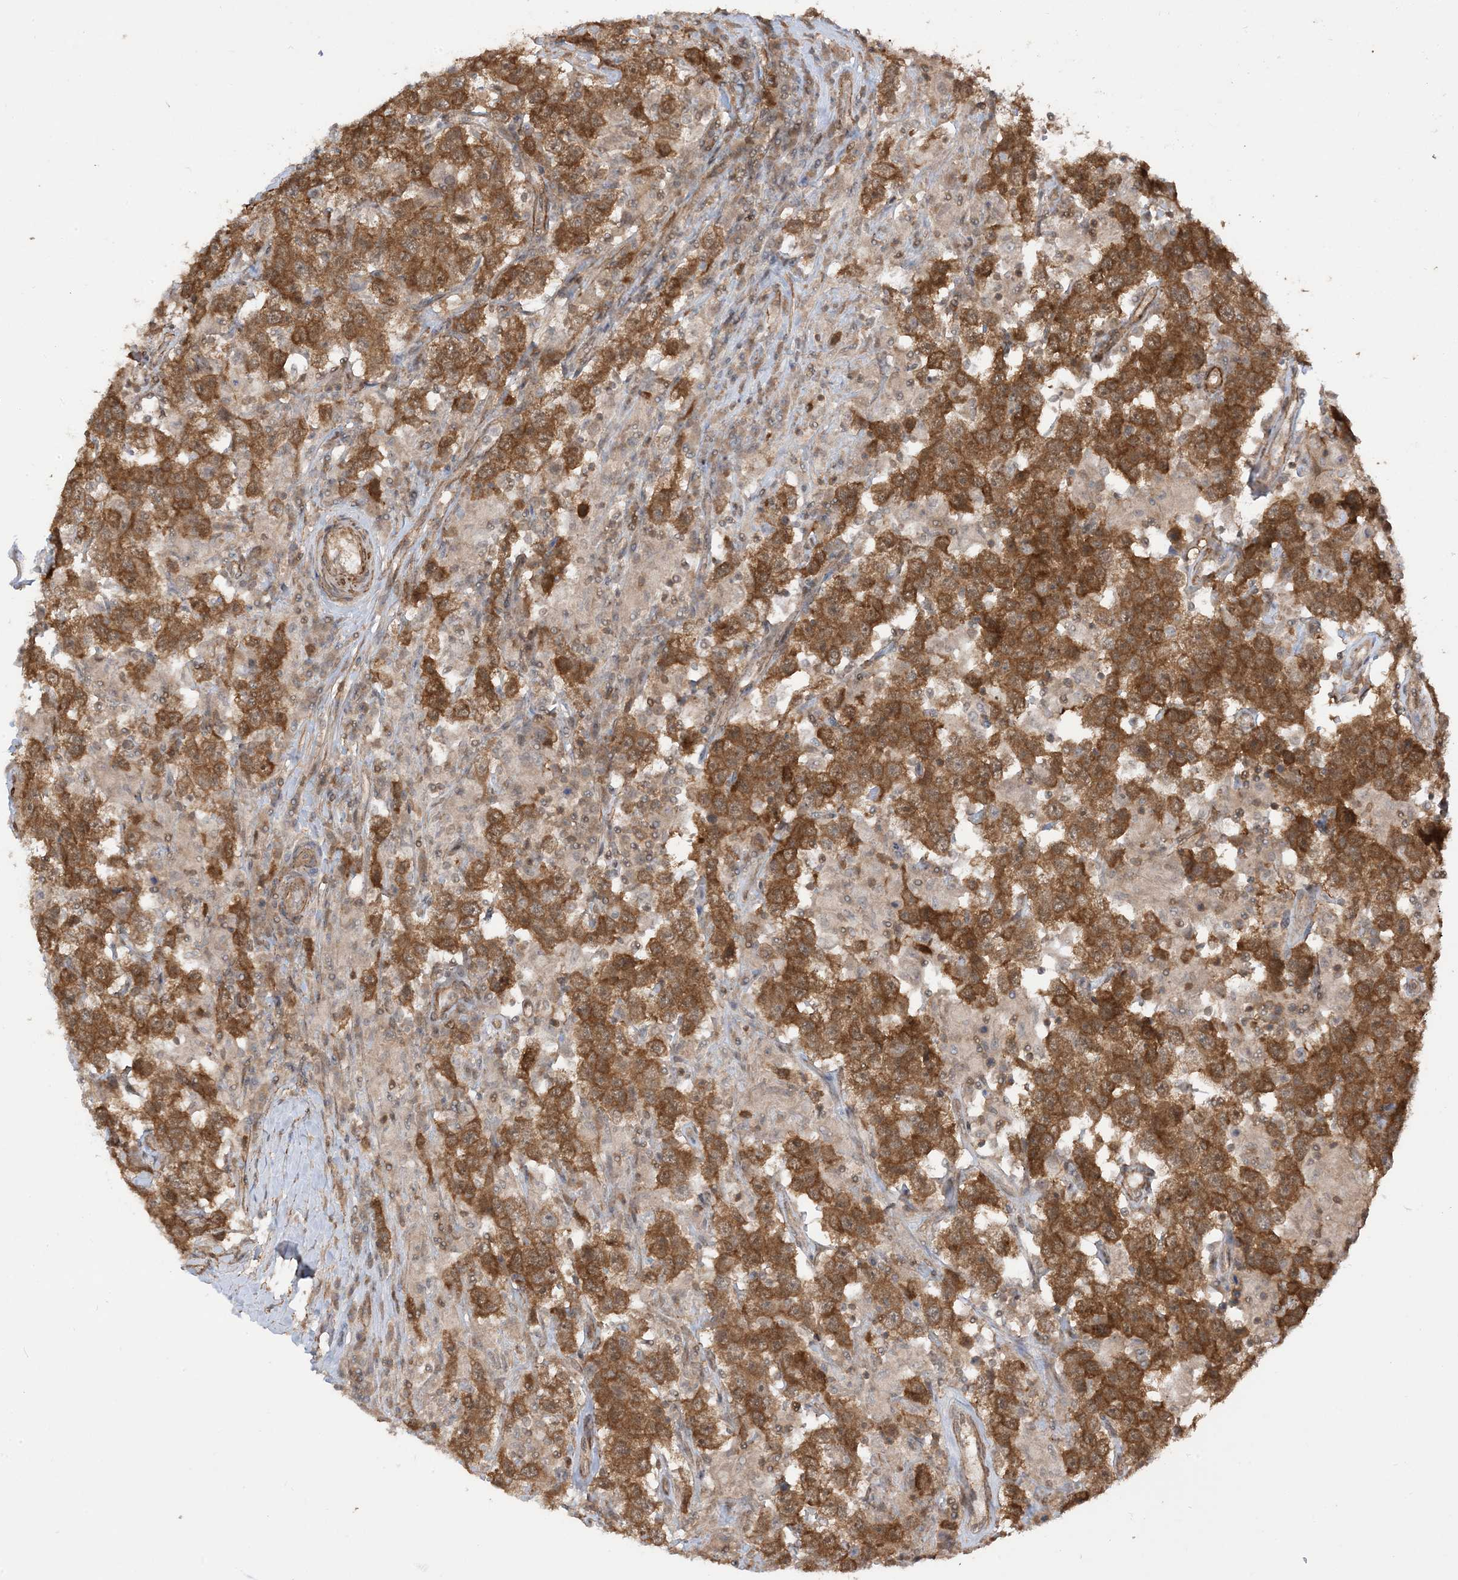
{"staining": {"intensity": "strong", "quantity": ">75%", "location": "cytoplasmic/membranous"}, "tissue": "testis cancer", "cell_type": "Tumor cells", "image_type": "cancer", "snomed": [{"axis": "morphology", "description": "Seminoma, NOS"}, {"axis": "topography", "description": "Testis"}], "caption": "Immunohistochemical staining of testis cancer (seminoma) exhibits high levels of strong cytoplasmic/membranous staining in about >75% of tumor cells.", "gene": "TBCC", "patient": {"sex": "male", "age": 41}}